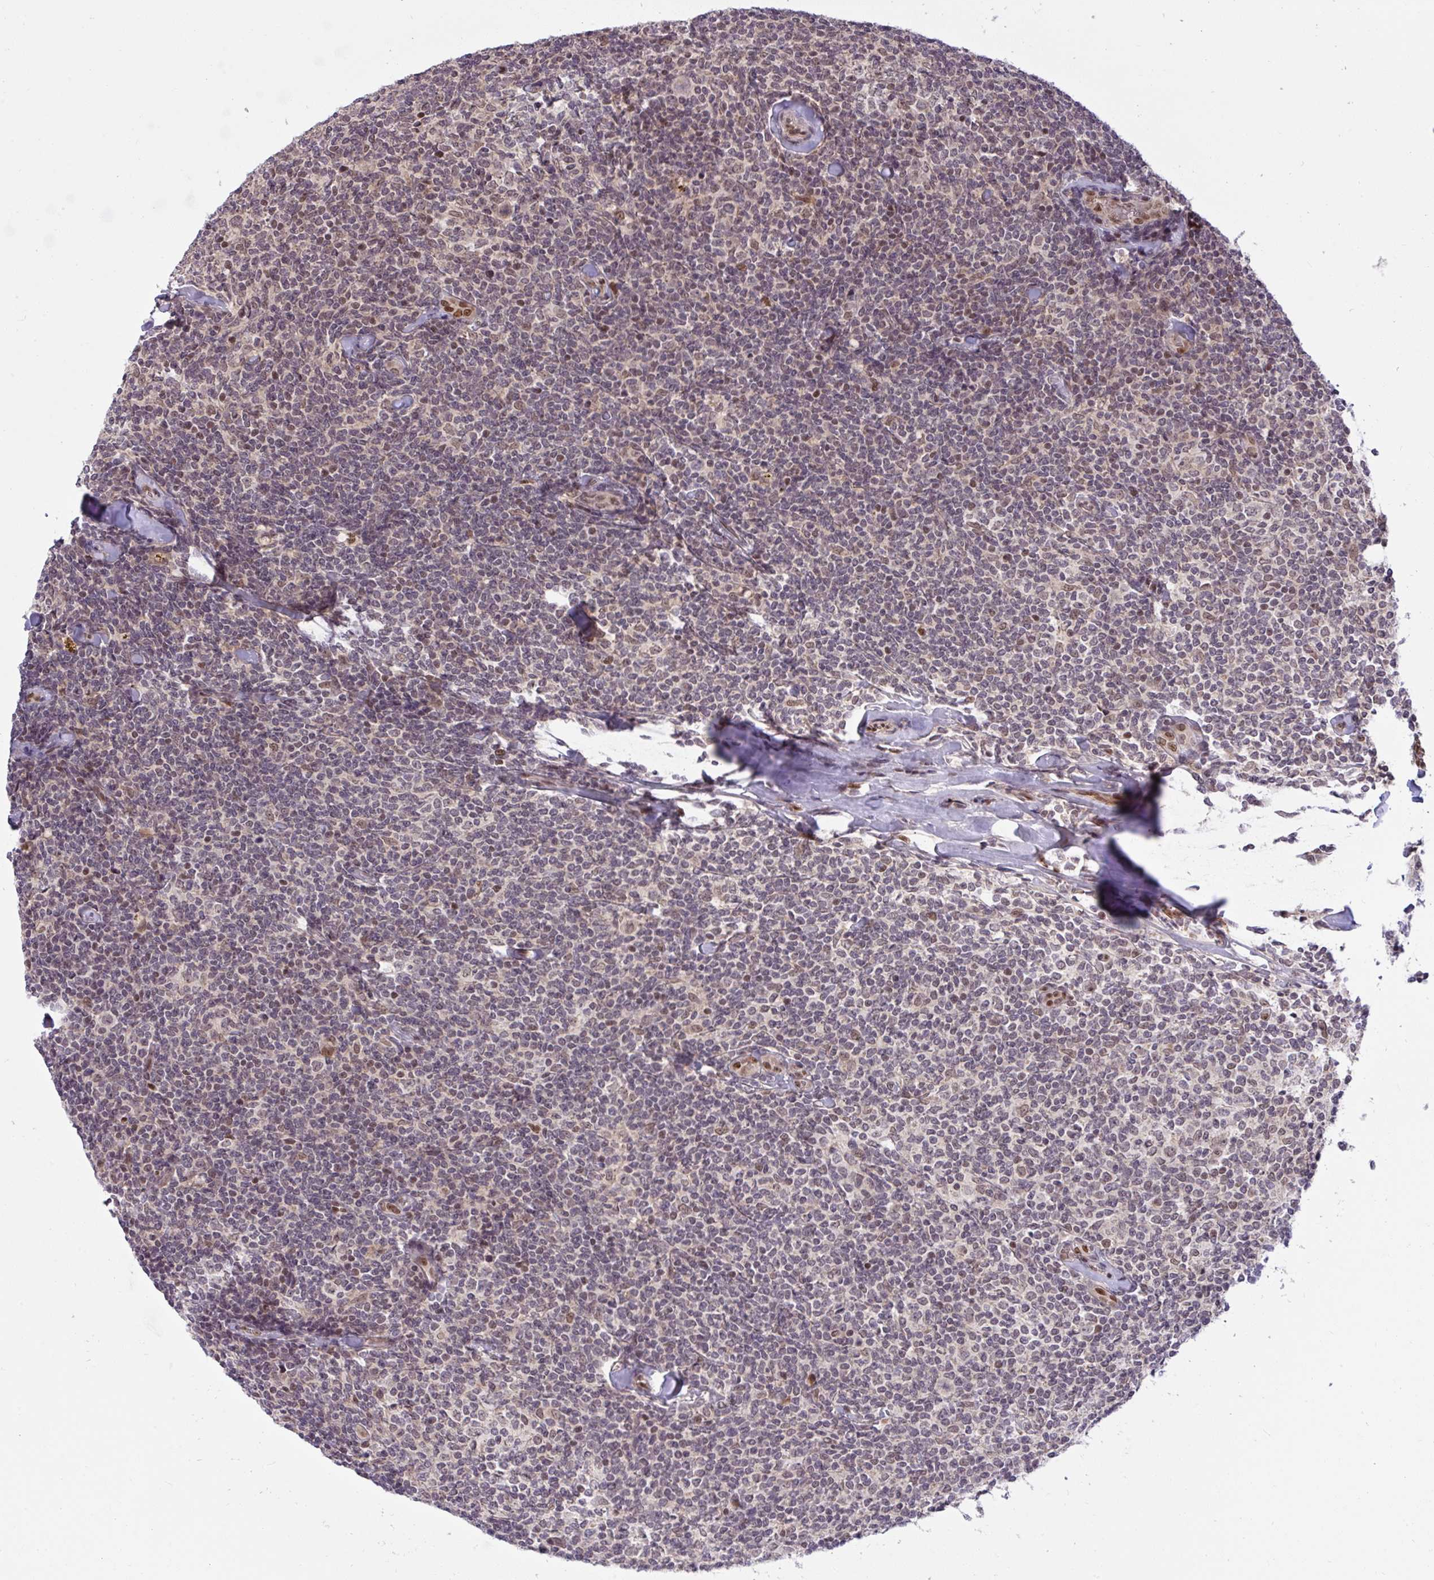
{"staining": {"intensity": "weak", "quantity": "25%-75%", "location": "nuclear"}, "tissue": "lymphoma", "cell_type": "Tumor cells", "image_type": "cancer", "snomed": [{"axis": "morphology", "description": "Malignant lymphoma, non-Hodgkin's type, Low grade"}, {"axis": "topography", "description": "Lymph node"}], "caption": "Lymphoma stained for a protein (brown) demonstrates weak nuclear positive positivity in about 25%-75% of tumor cells.", "gene": "KLF2", "patient": {"sex": "female", "age": 56}}